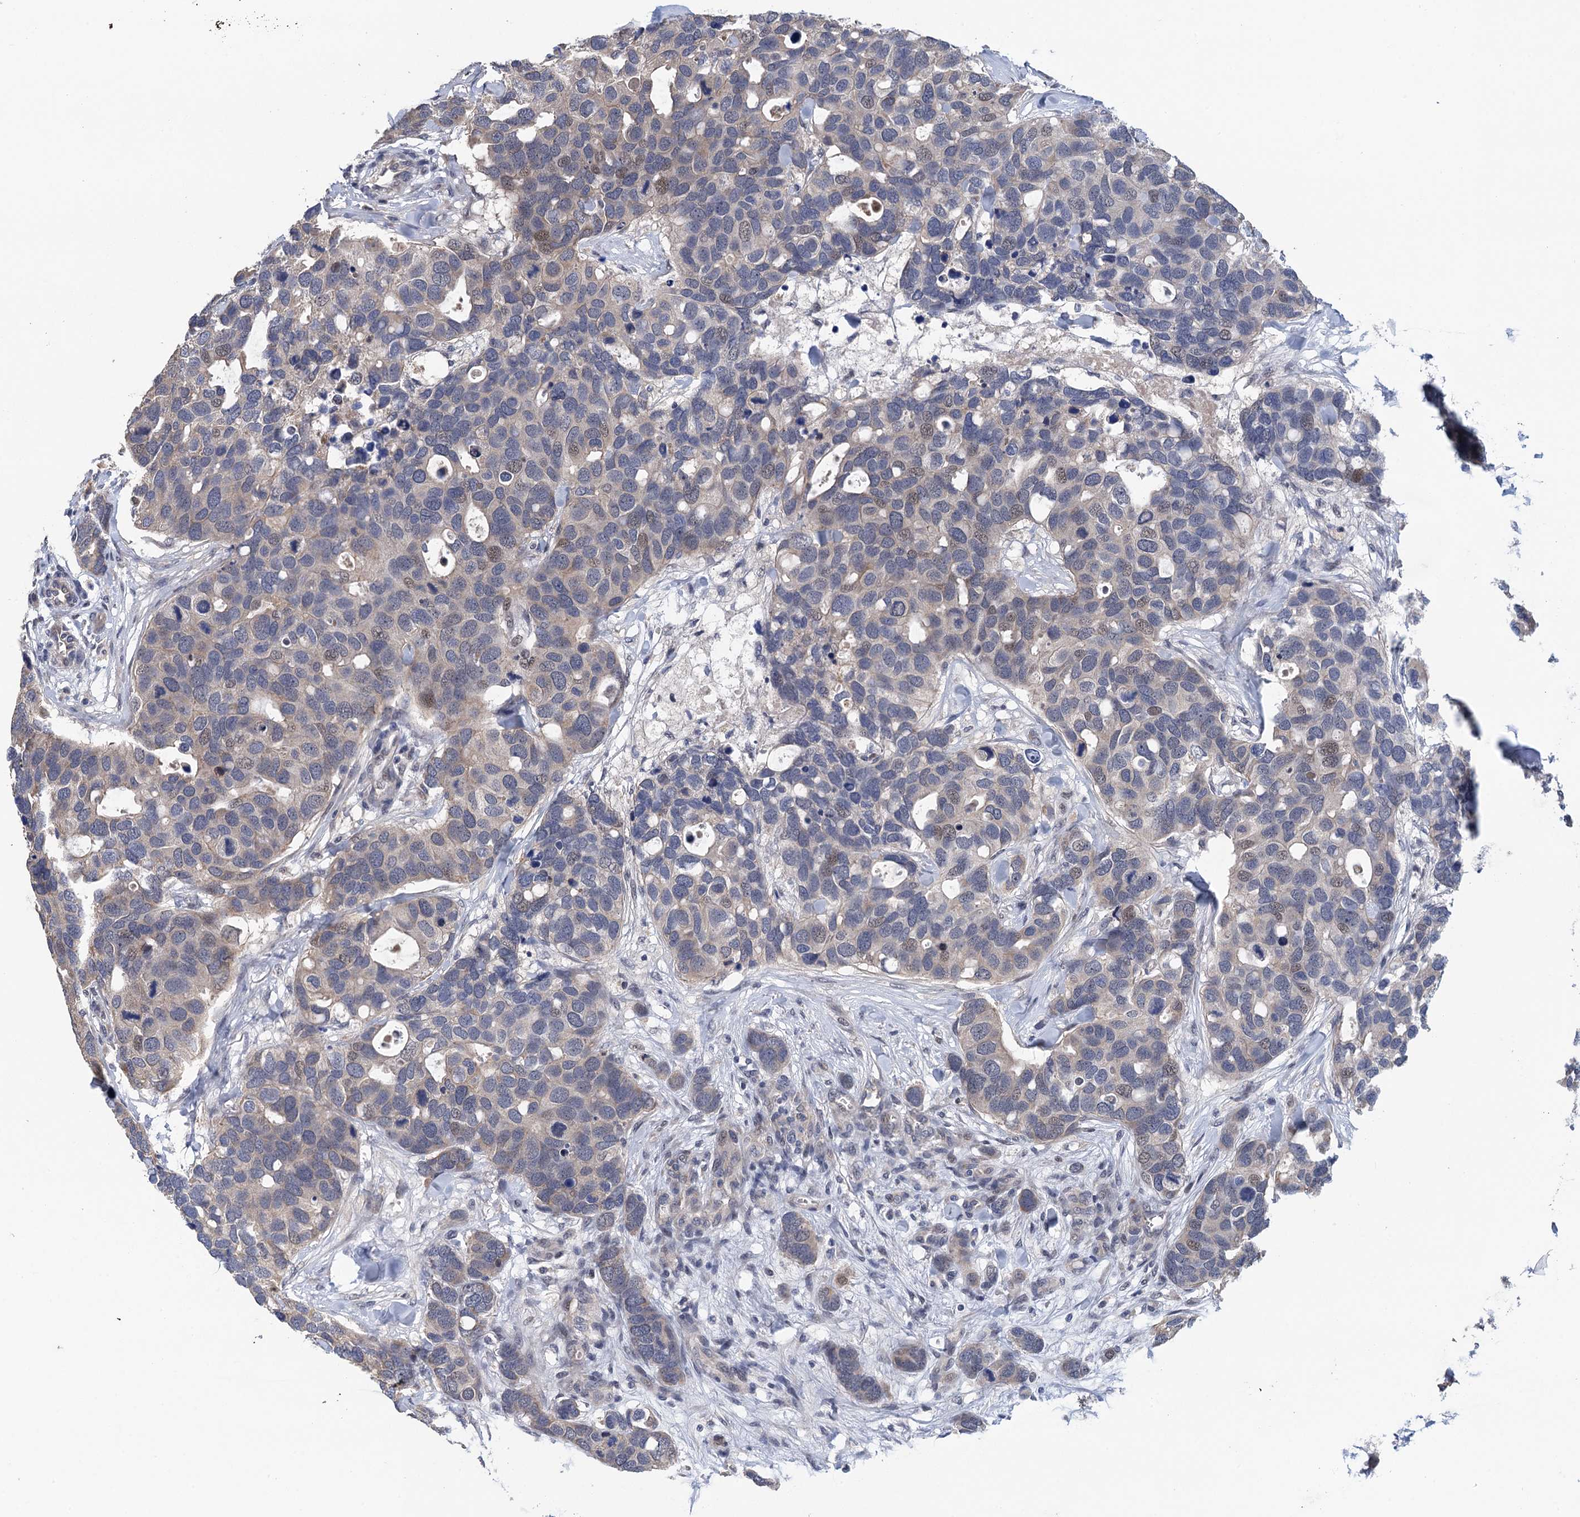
{"staining": {"intensity": "negative", "quantity": "none", "location": "none"}, "tissue": "breast cancer", "cell_type": "Tumor cells", "image_type": "cancer", "snomed": [{"axis": "morphology", "description": "Duct carcinoma"}, {"axis": "topography", "description": "Breast"}], "caption": "The image displays no significant positivity in tumor cells of breast cancer.", "gene": "MDM1", "patient": {"sex": "female", "age": 83}}